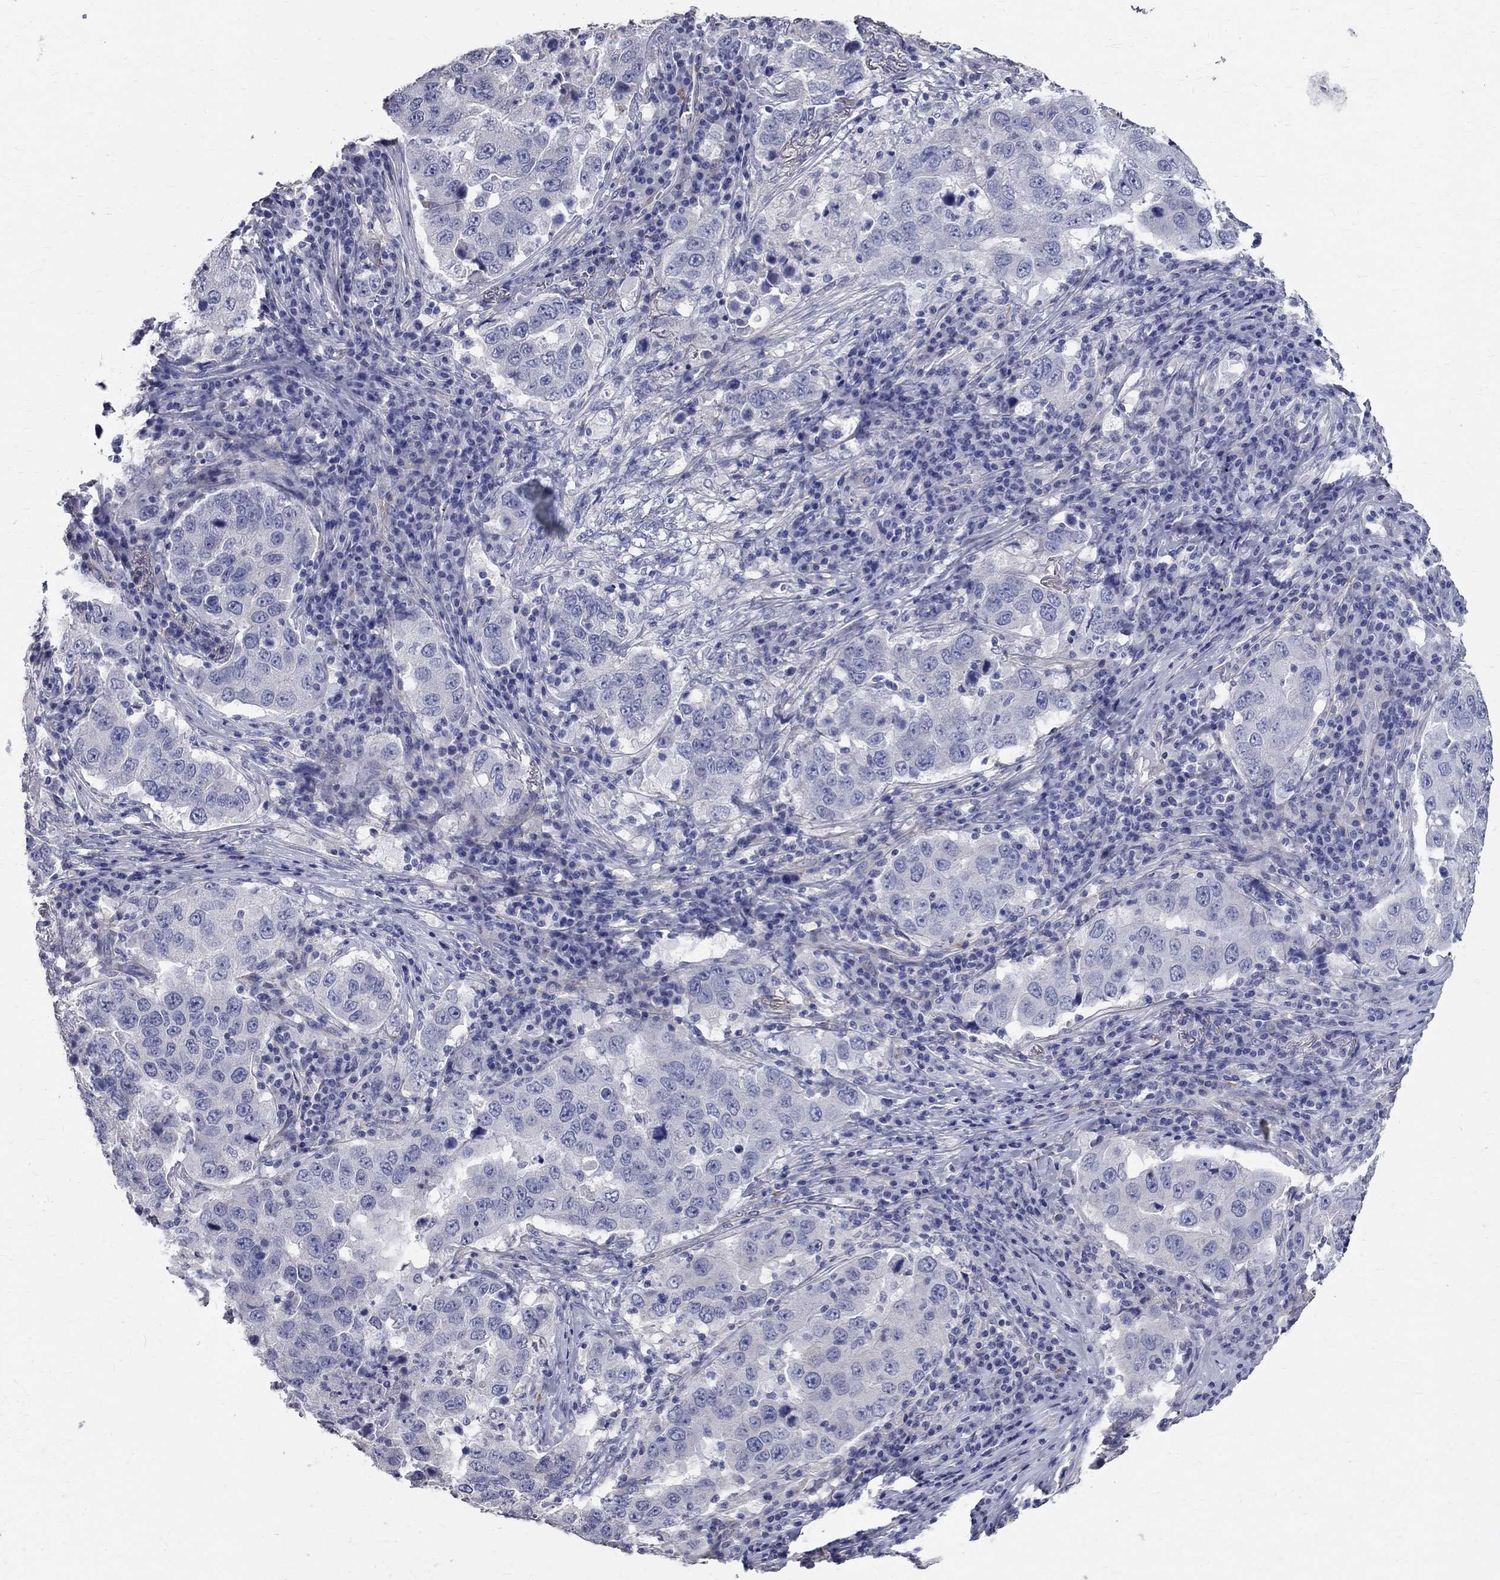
{"staining": {"intensity": "negative", "quantity": "none", "location": "none"}, "tissue": "lung cancer", "cell_type": "Tumor cells", "image_type": "cancer", "snomed": [{"axis": "morphology", "description": "Adenocarcinoma, NOS"}, {"axis": "topography", "description": "Lung"}], "caption": "Immunohistochemical staining of human lung cancer reveals no significant staining in tumor cells.", "gene": "ANXA10", "patient": {"sex": "male", "age": 73}}